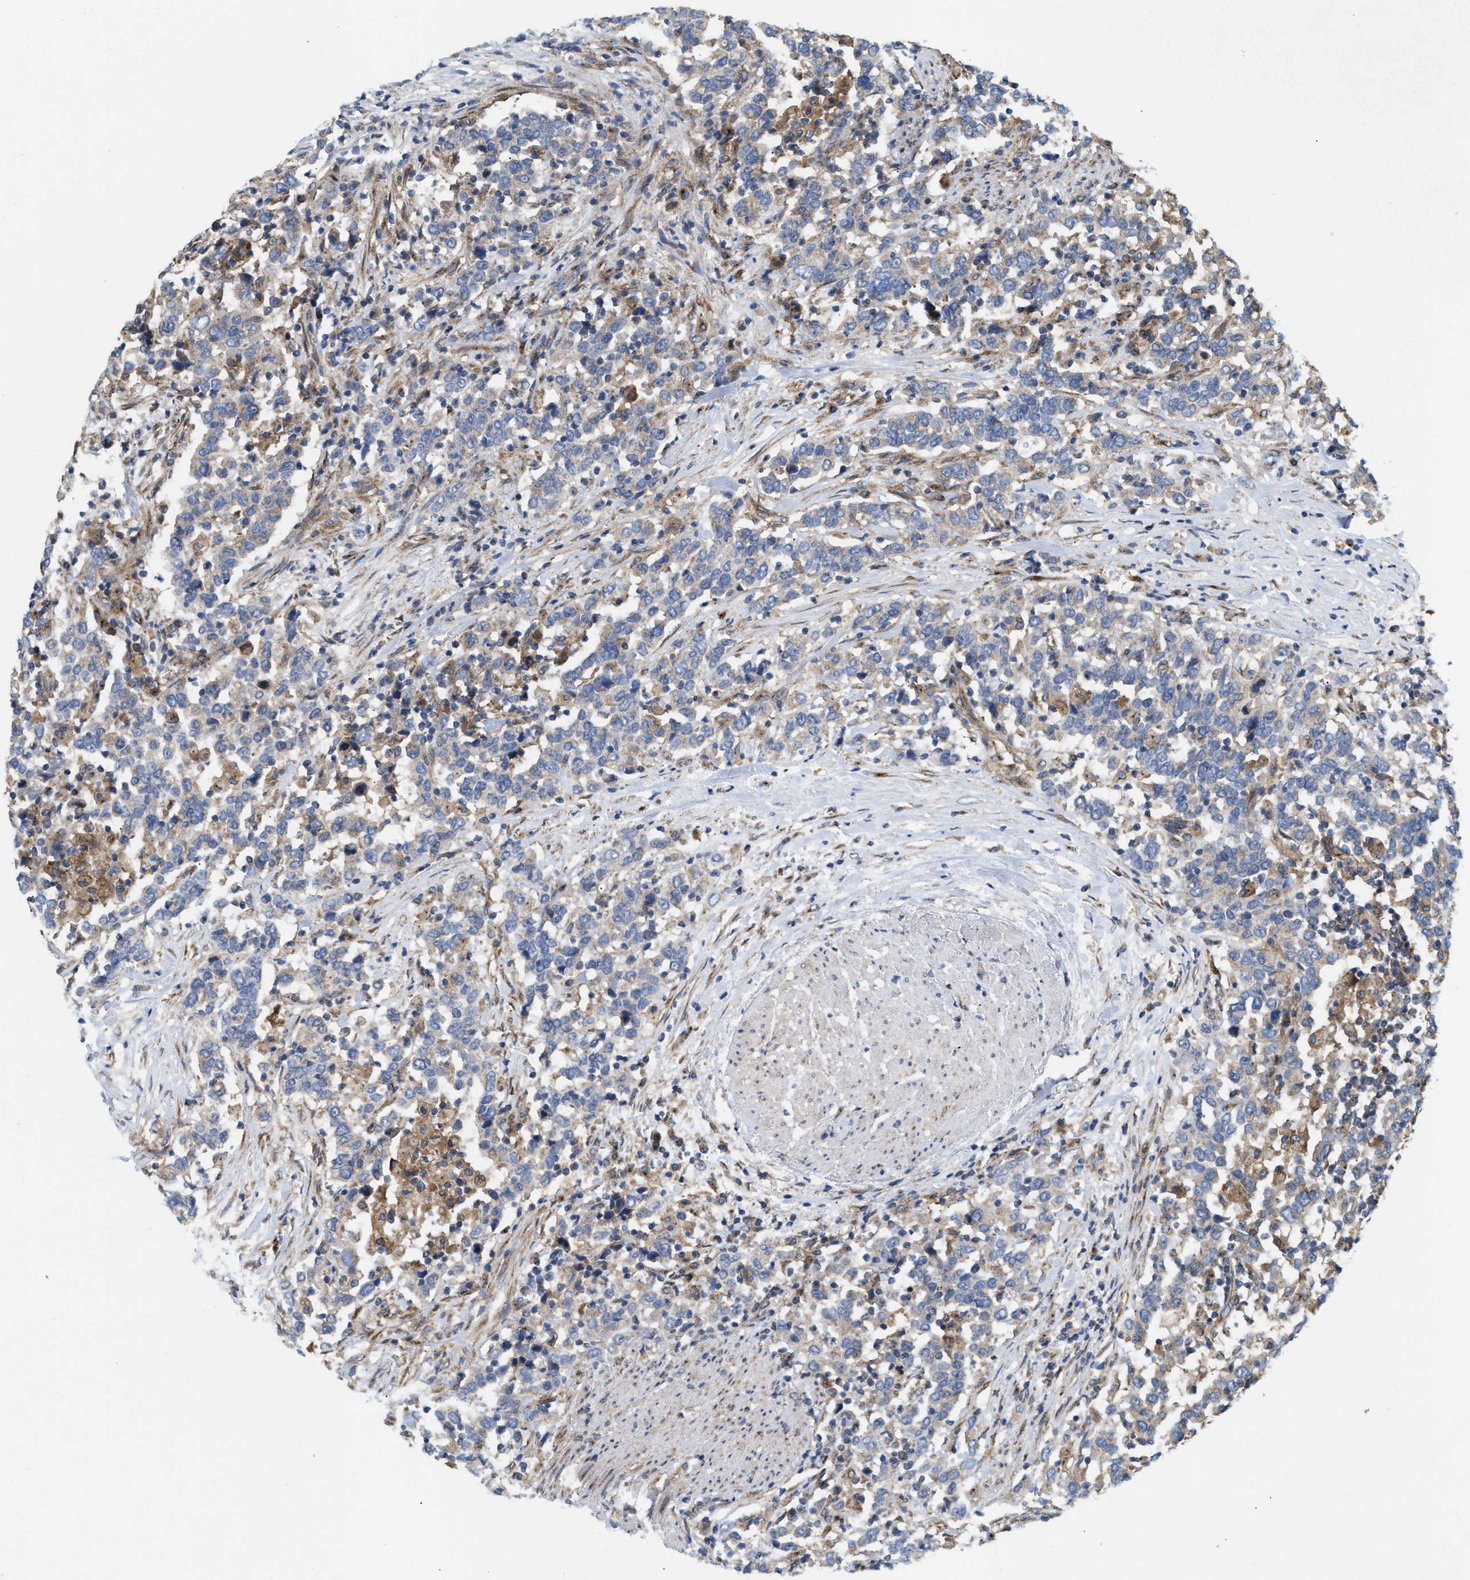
{"staining": {"intensity": "weak", "quantity": "<25%", "location": "cytoplasmic/membranous"}, "tissue": "urothelial cancer", "cell_type": "Tumor cells", "image_type": "cancer", "snomed": [{"axis": "morphology", "description": "Urothelial carcinoma, High grade"}, {"axis": "topography", "description": "Urinary bladder"}], "caption": "IHC photomicrograph of human urothelial cancer stained for a protein (brown), which demonstrates no positivity in tumor cells.", "gene": "DCTN4", "patient": {"sex": "male", "age": 61}}